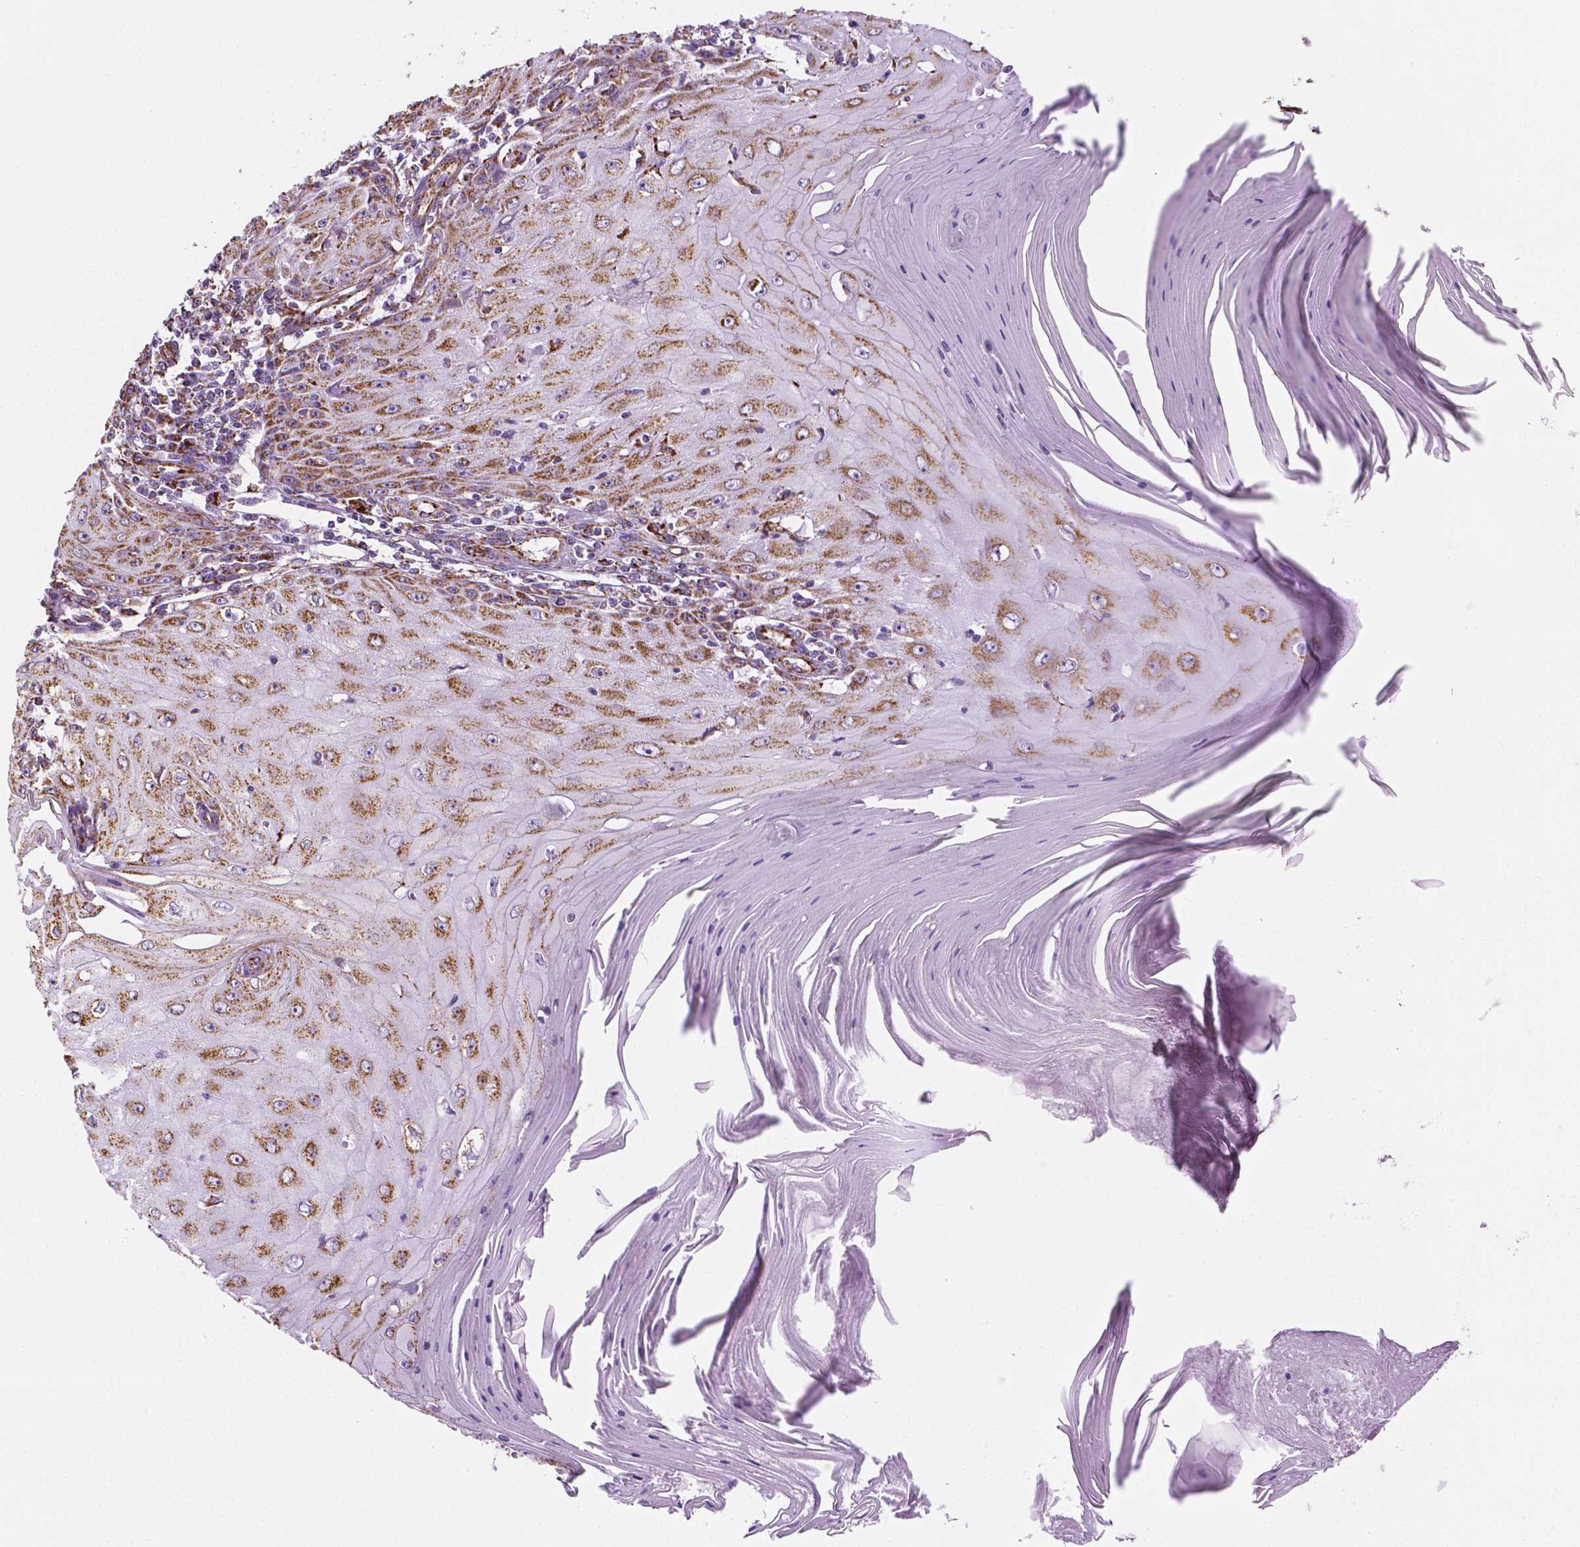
{"staining": {"intensity": "moderate", "quantity": ">75%", "location": "cytoplasmic/membranous"}, "tissue": "skin cancer", "cell_type": "Tumor cells", "image_type": "cancer", "snomed": [{"axis": "morphology", "description": "Squamous cell carcinoma, NOS"}, {"axis": "topography", "description": "Skin"}], "caption": "Skin cancer (squamous cell carcinoma) stained for a protein (brown) exhibits moderate cytoplasmic/membranous positive positivity in approximately >75% of tumor cells.", "gene": "RMDN3", "patient": {"sex": "female", "age": 73}}